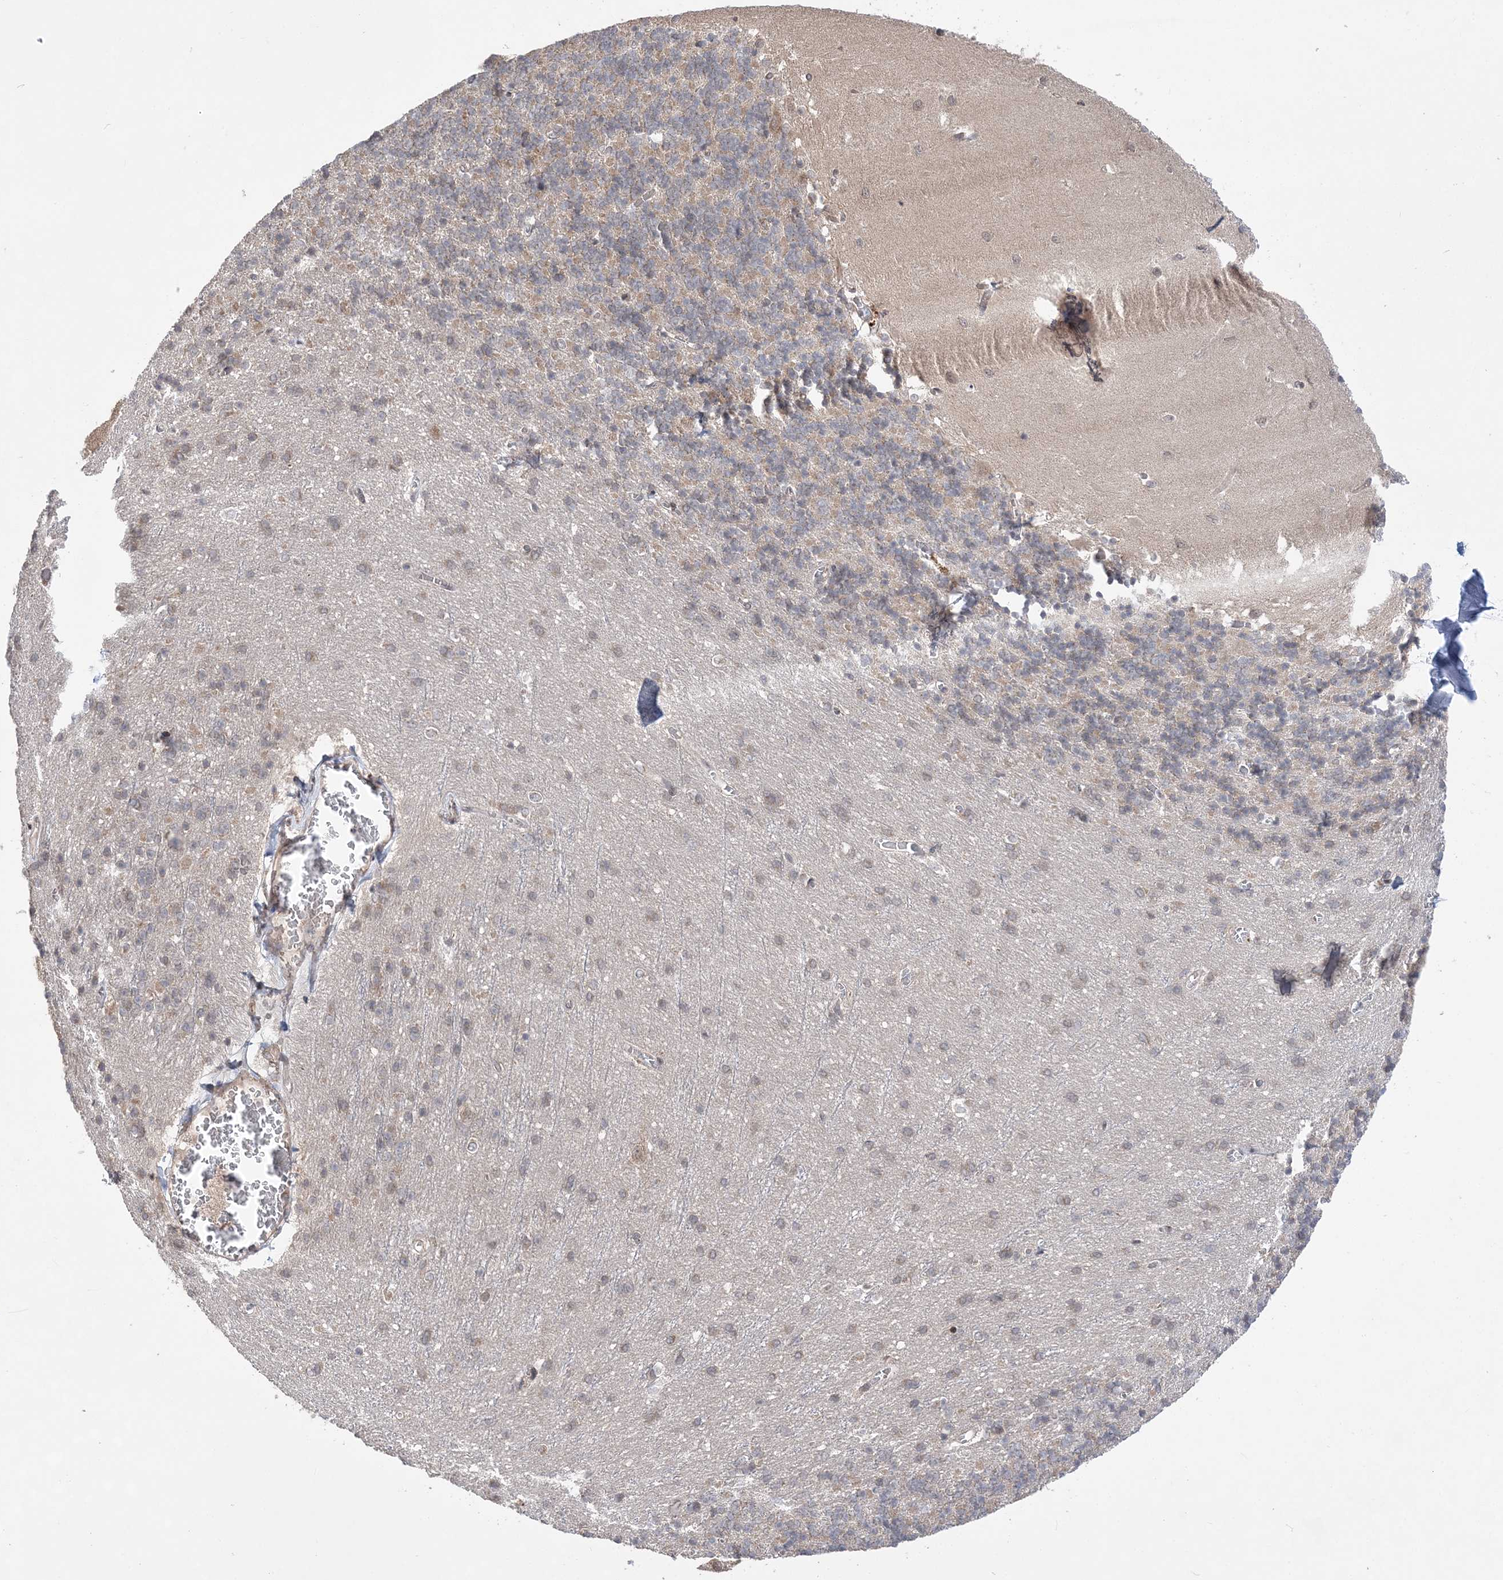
{"staining": {"intensity": "weak", "quantity": "<25%", "location": "cytoplasmic/membranous"}, "tissue": "cerebellum", "cell_type": "Cells in granular layer", "image_type": "normal", "snomed": [{"axis": "morphology", "description": "Normal tissue, NOS"}, {"axis": "topography", "description": "Cerebellum"}], "caption": "This is an immunohistochemistry photomicrograph of unremarkable cerebellum. There is no positivity in cells in granular layer.", "gene": "ANAPC15", "patient": {"sex": "male", "age": 37}}